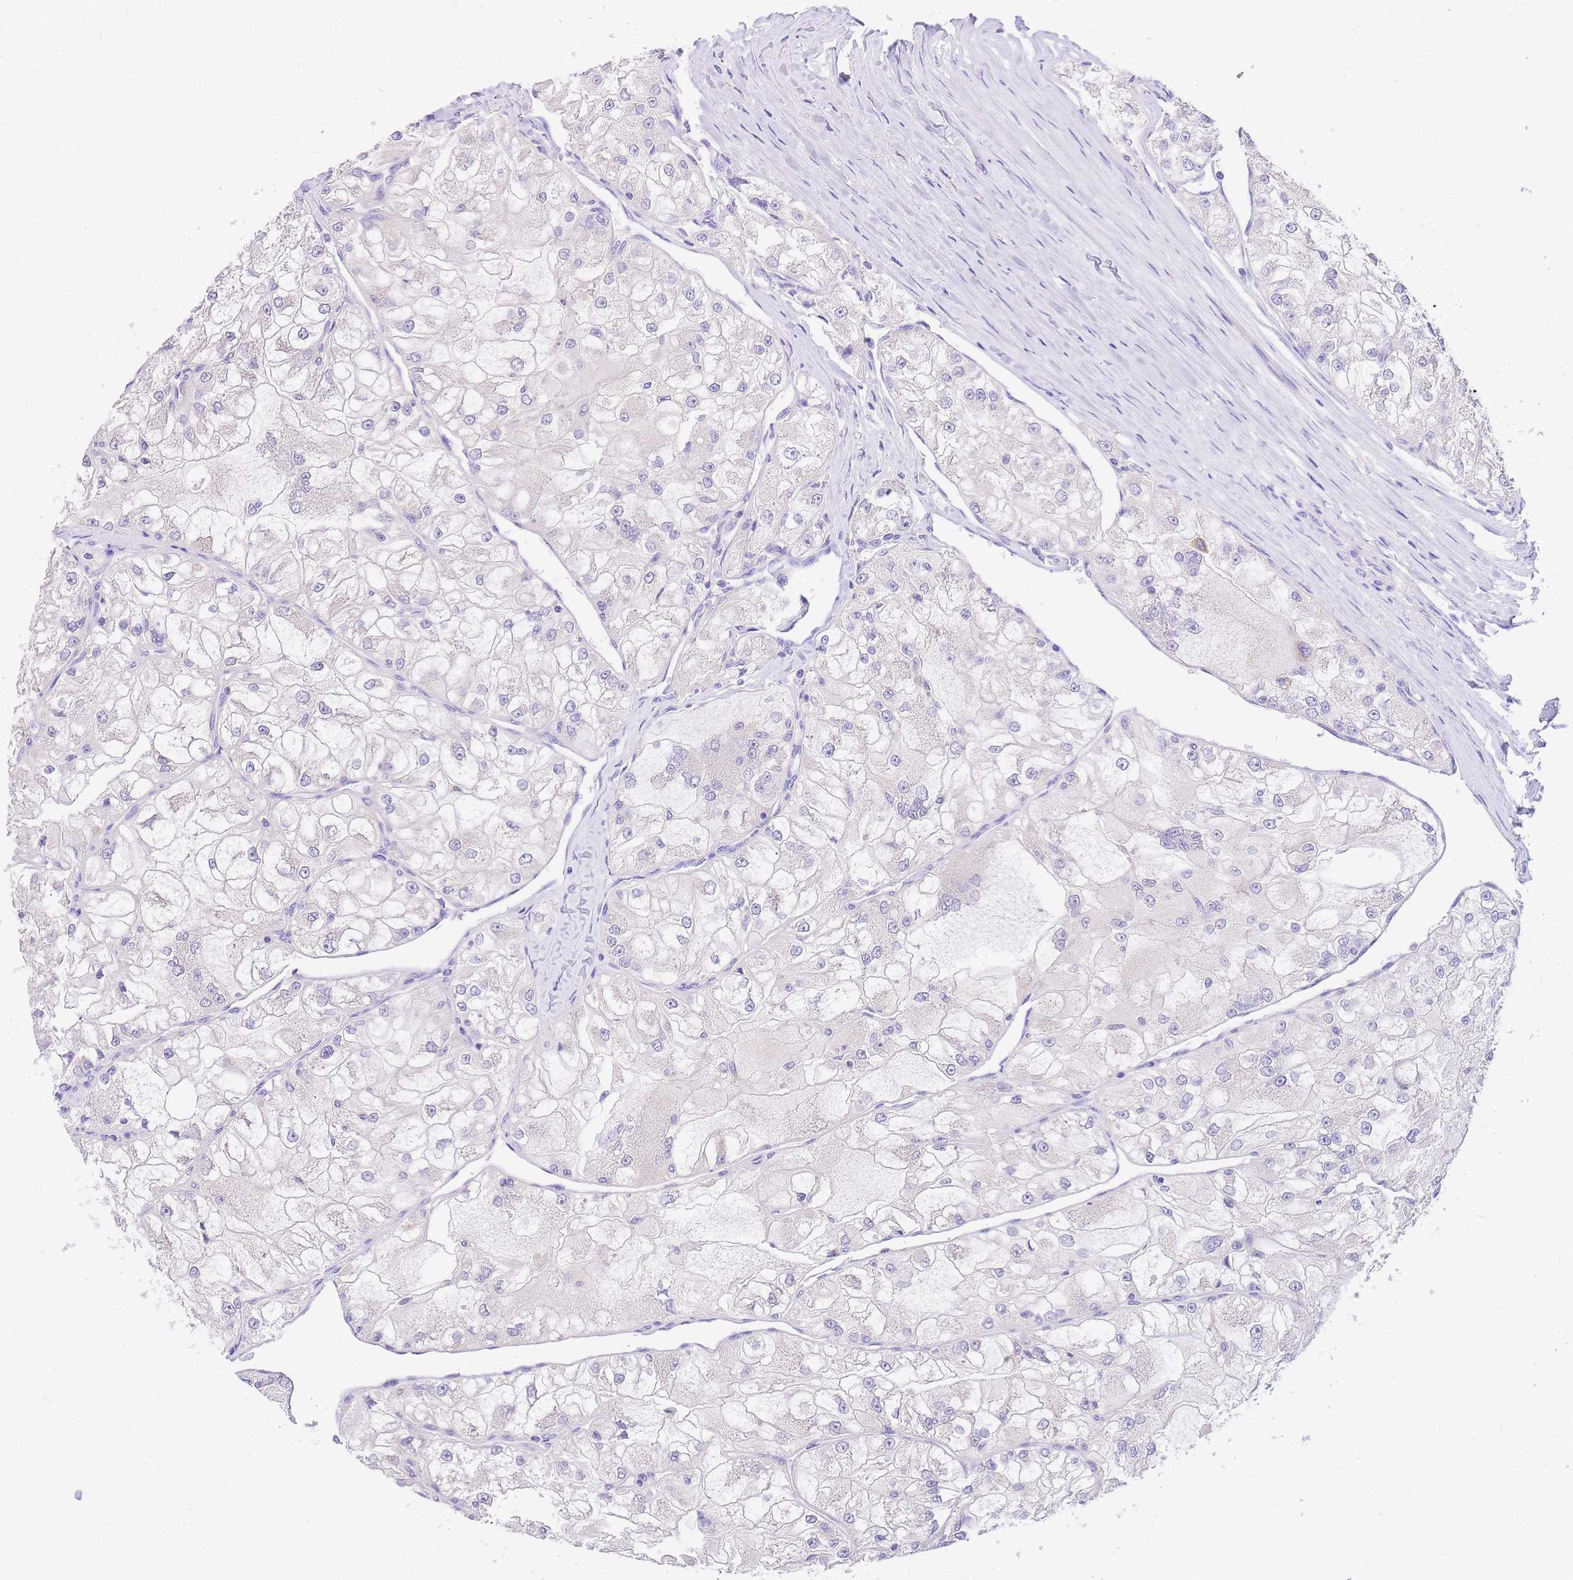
{"staining": {"intensity": "negative", "quantity": "none", "location": "none"}, "tissue": "renal cancer", "cell_type": "Tumor cells", "image_type": "cancer", "snomed": [{"axis": "morphology", "description": "Adenocarcinoma, NOS"}, {"axis": "topography", "description": "Kidney"}], "caption": "High magnification brightfield microscopy of renal cancer (adenocarcinoma) stained with DAB (3,3'-diaminobenzidine) (brown) and counterstained with hematoxylin (blue): tumor cells show no significant positivity. (Immunohistochemistry, brightfield microscopy, high magnification).", "gene": "EPN2", "patient": {"sex": "female", "age": 72}}